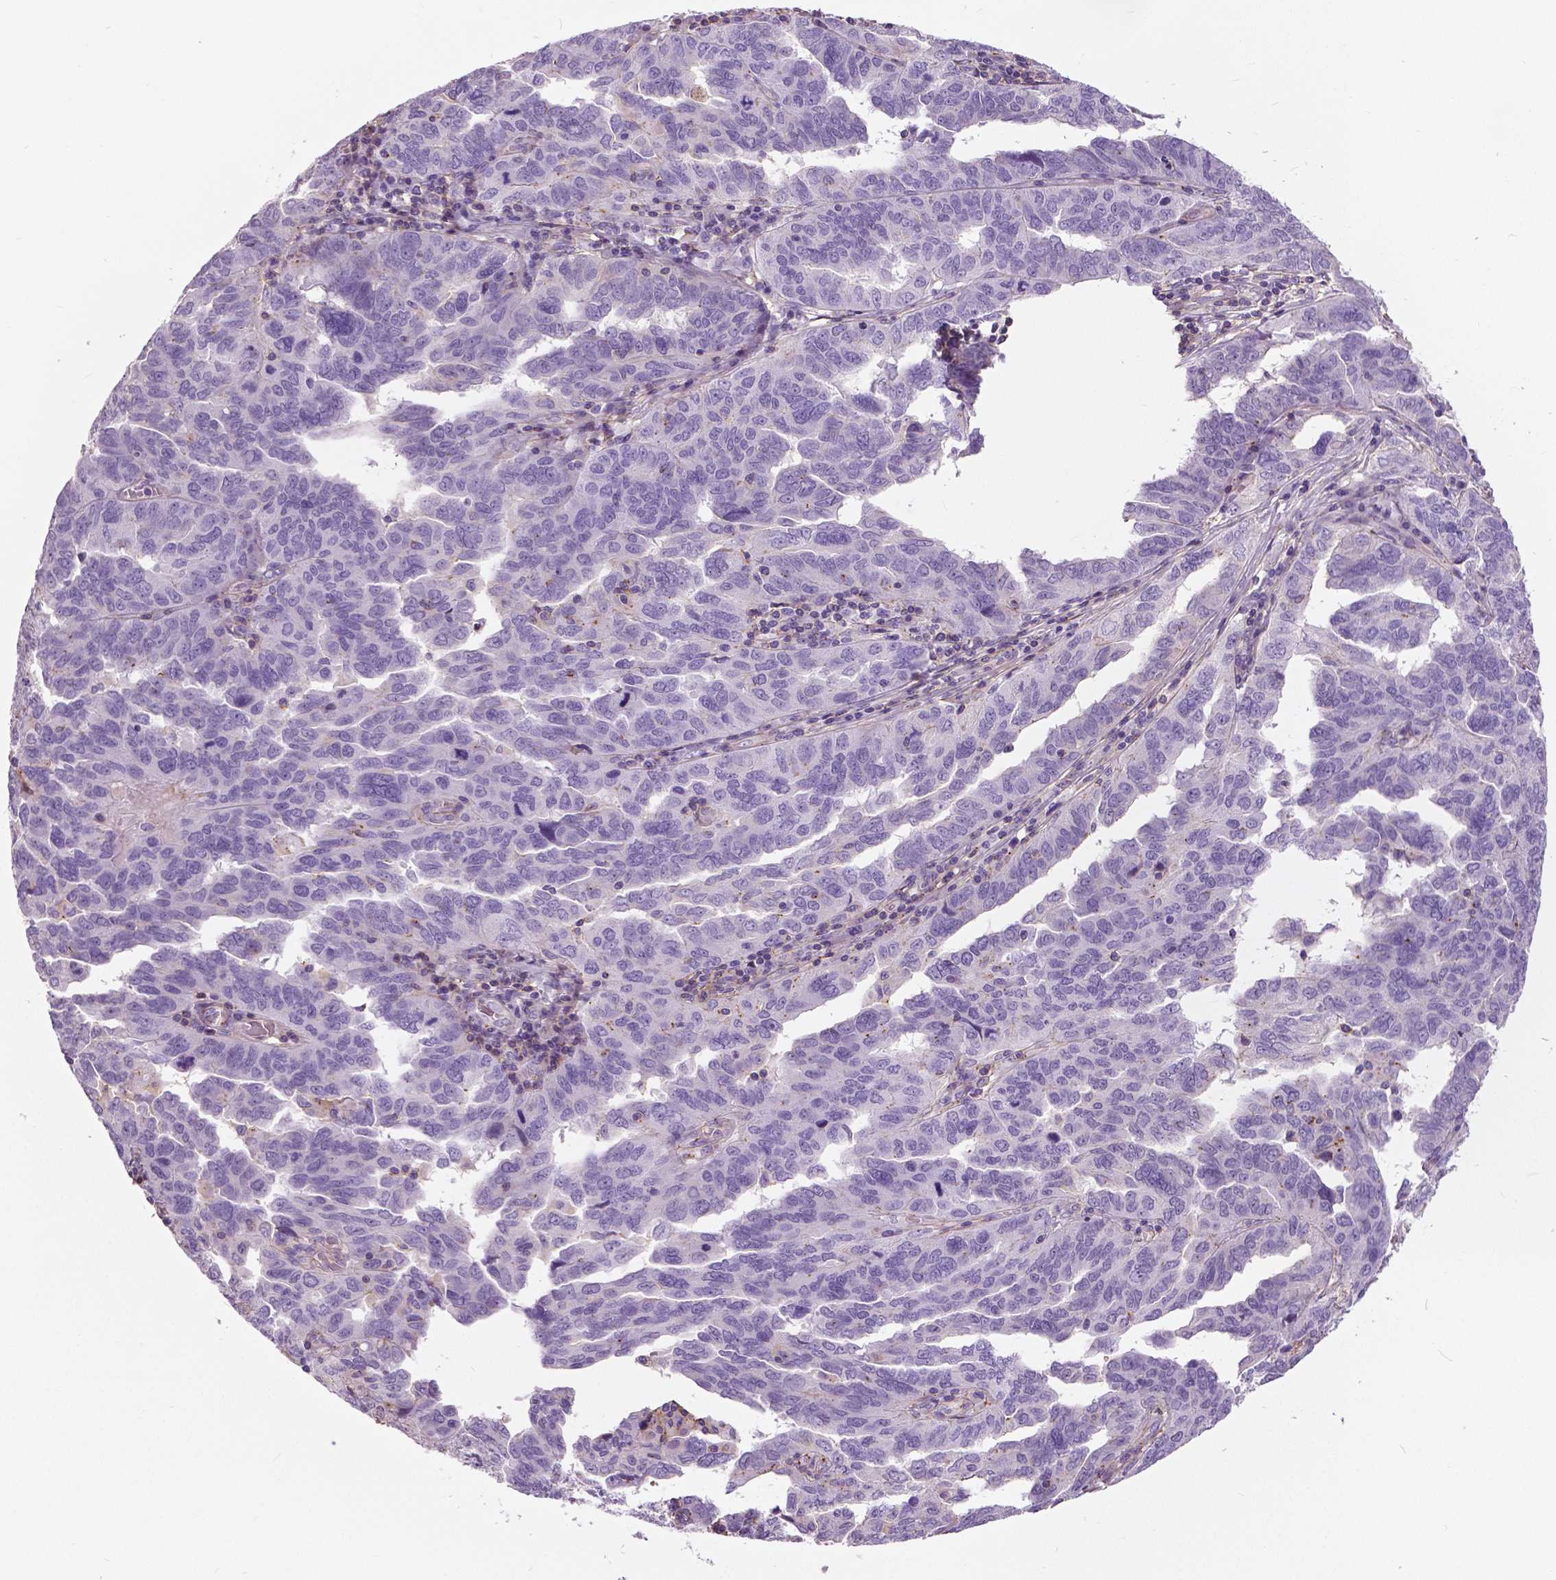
{"staining": {"intensity": "negative", "quantity": "none", "location": "none"}, "tissue": "ovarian cancer", "cell_type": "Tumor cells", "image_type": "cancer", "snomed": [{"axis": "morphology", "description": "Cystadenocarcinoma, serous, NOS"}, {"axis": "topography", "description": "Ovary"}], "caption": "The immunohistochemistry photomicrograph has no significant positivity in tumor cells of serous cystadenocarcinoma (ovarian) tissue.", "gene": "ANXA13", "patient": {"sex": "female", "age": 64}}